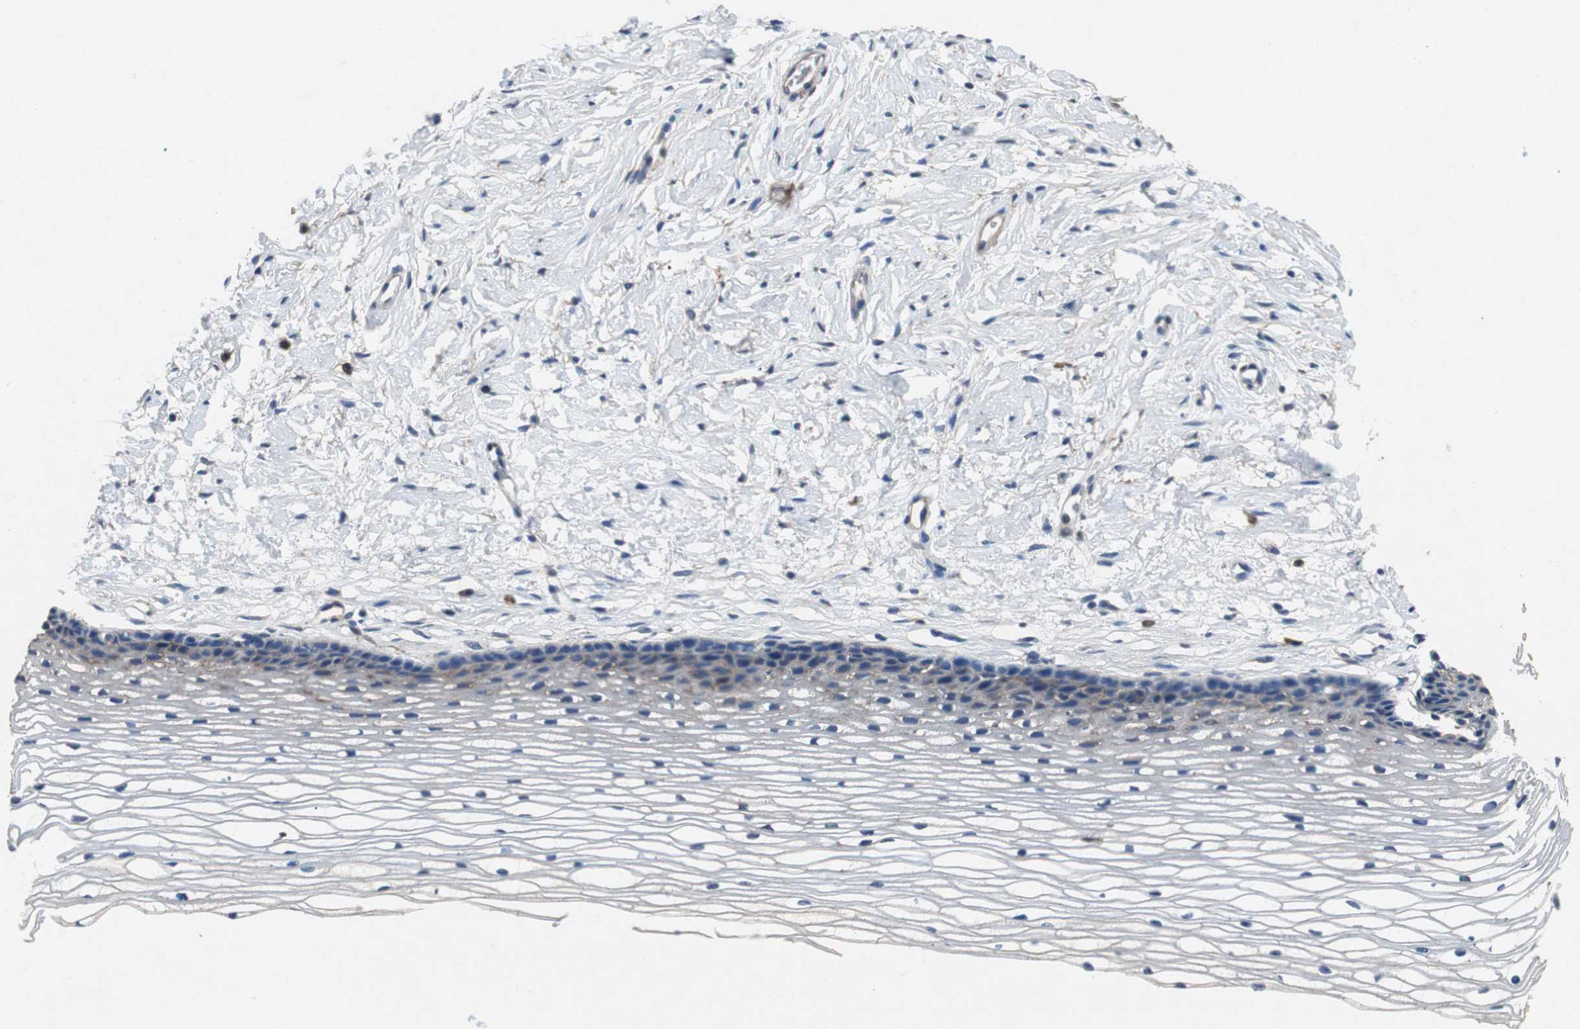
{"staining": {"intensity": "moderate", "quantity": "25%-75%", "location": "cytoplasmic/membranous"}, "tissue": "cervix", "cell_type": "Glandular cells", "image_type": "normal", "snomed": [{"axis": "morphology", "description": "Normal tissue, NOS"}, {"axis": "topography", "description": "Cervix"}], "caption": "Glandular cells demonstrate medium levels of moderate cytoplasmic/membranous expression in approximately 25%-75% of cells in benign cervix.", "gene": "RPL35", "patient": {"sex": "female", "age": 77}}